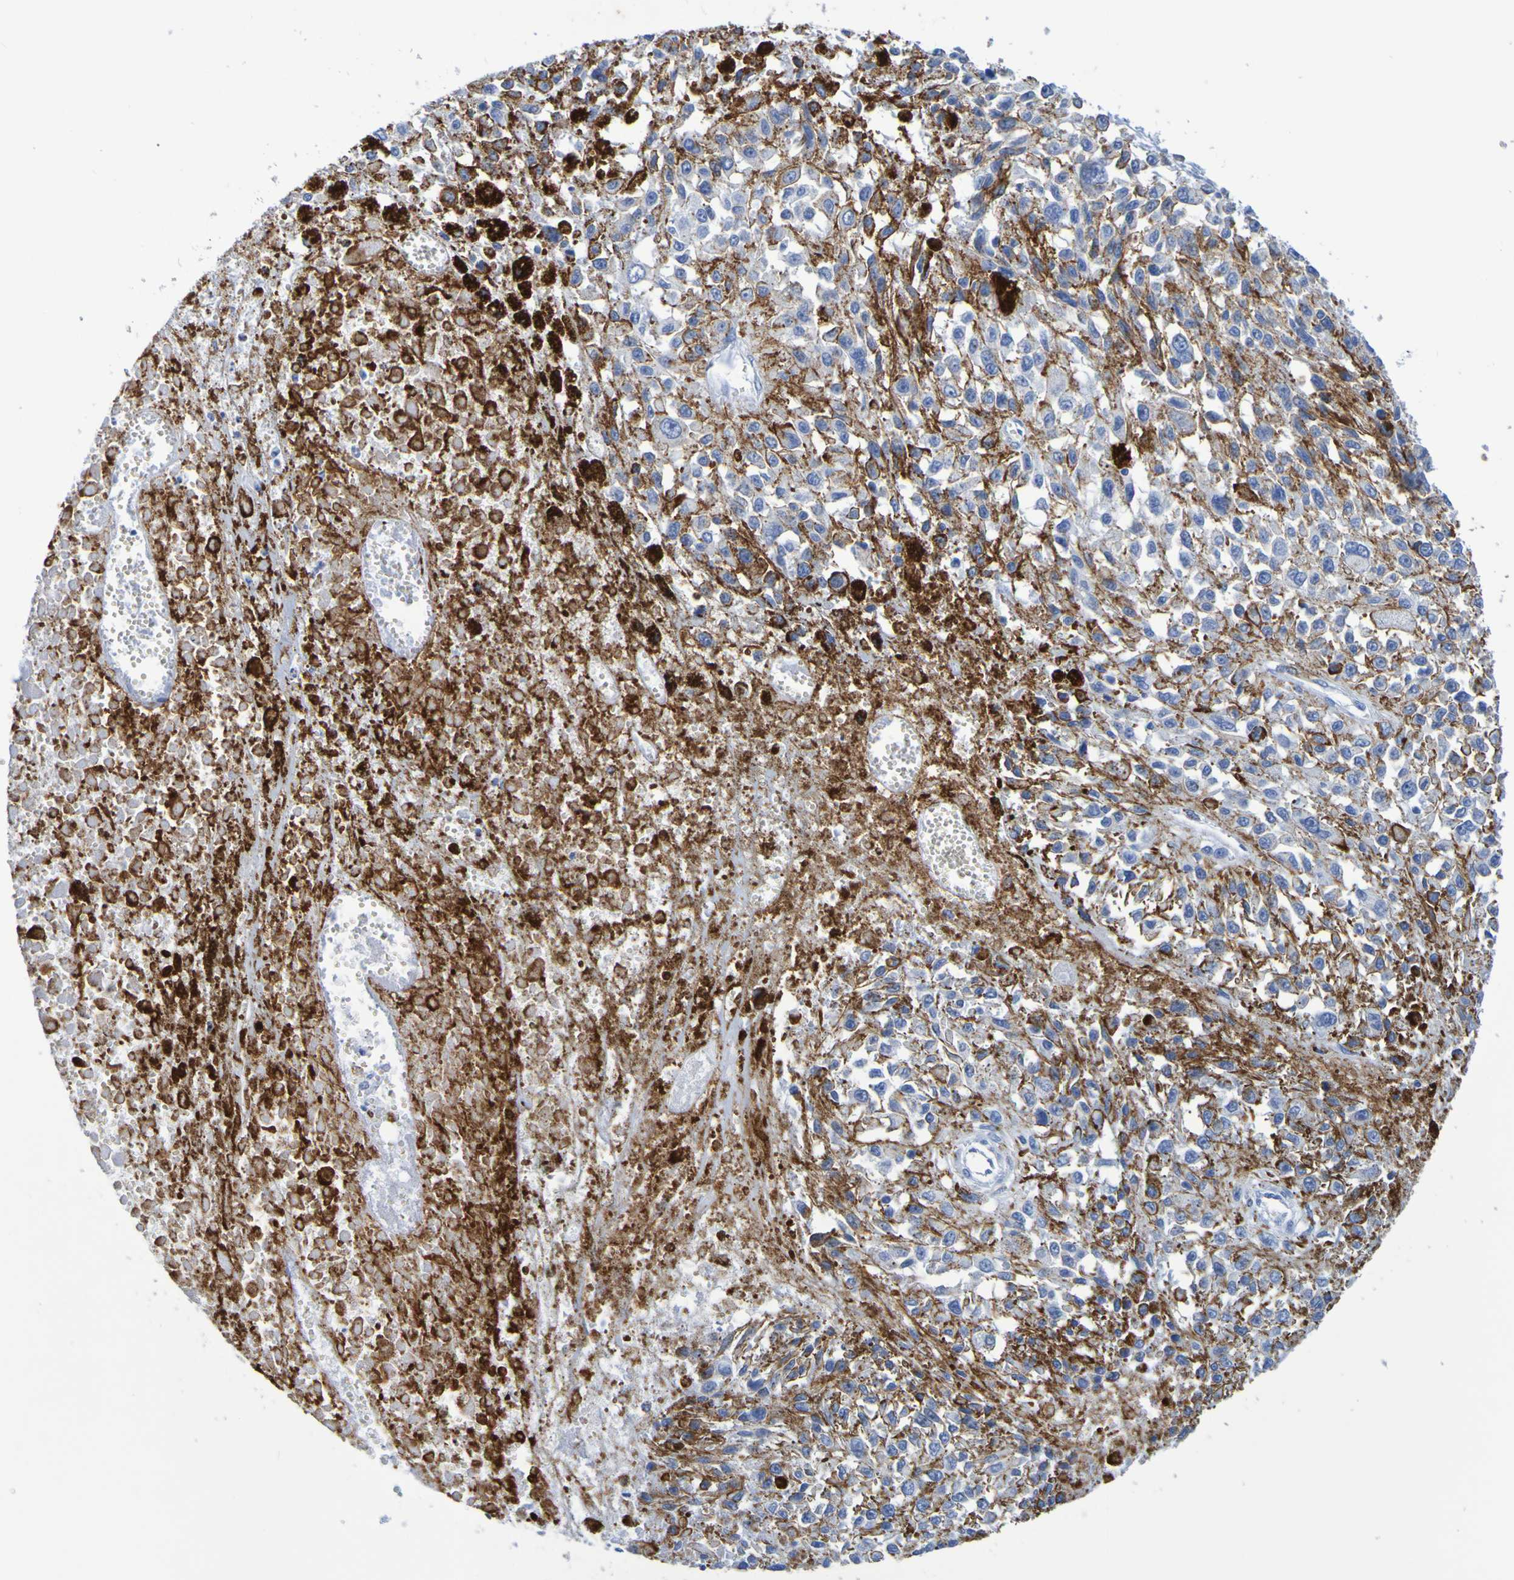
{"staining": {"intensity": "negative", "quantity": "none", "location": "none"}, "tissue": "melanoma", "cell_type": "Tumor cells", "image_type": "cancer", "snomed": [{"axis": "morphology", "description": "Malignant melanoma, Metastatic site"}, {"axis": "topography", "description": "Lymph node"}], "caption": "High power microscopy image of an immunohistochemistry histopathology image of malignant melanoma (metastatic site), revealing no significant expression in tumor cells.", "gene": "DPEP1", "patient": {"sex": "male", "age": 59}}